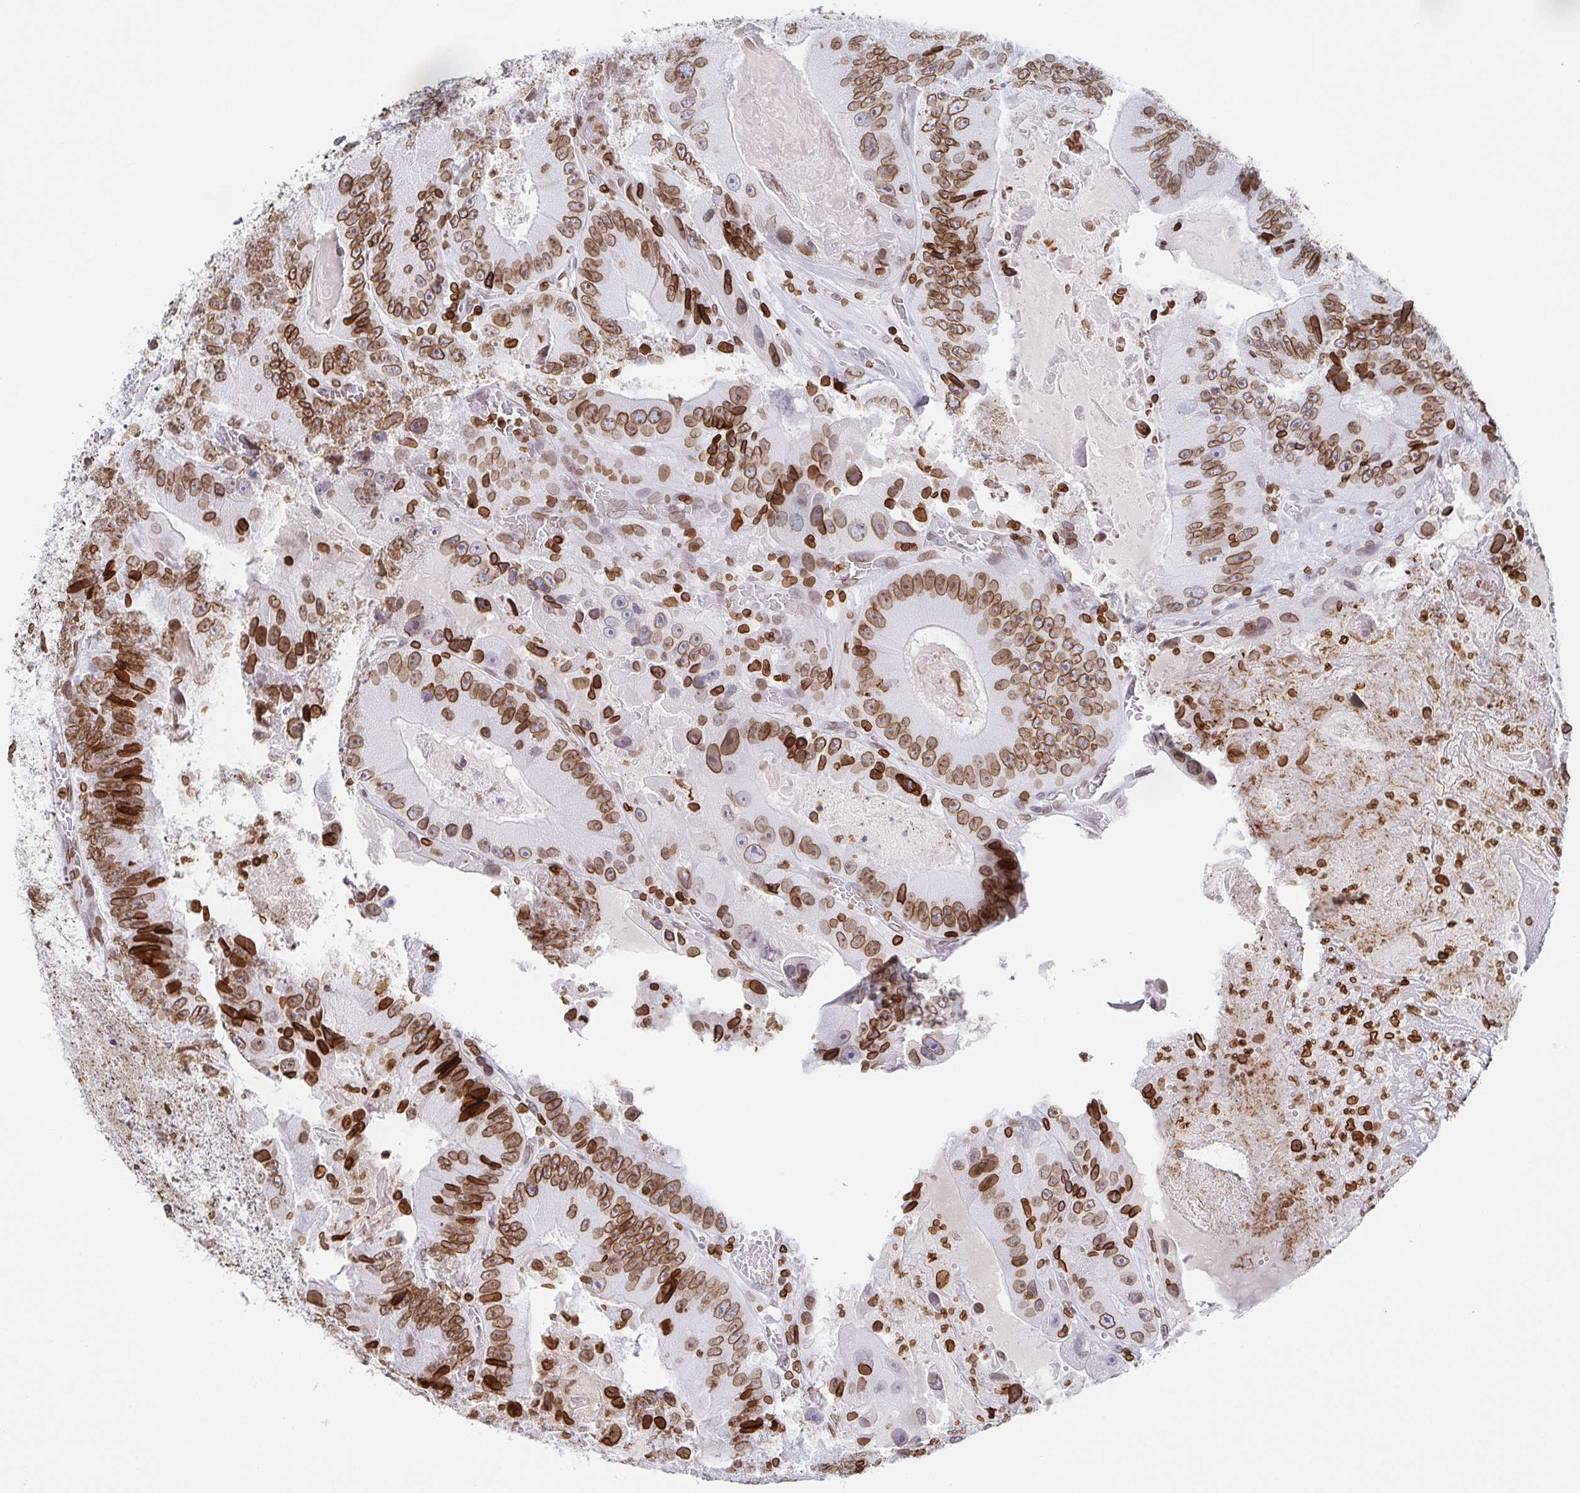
{"staining": {"intensity": "moderate", "quantity": ">75%", "location": "cytoplasmic/membranous,nuclear"}, "tissue": "colorectal cancer", "cell_type": "Tumor cells", "image_type": "cancer", "snomed": [{"axis": "morphology", "description": "Adenocarcinoma, NOS"}, {"axis": "topography", "description": "Colon"}], "caption": "Immunohistochemical staining of human colorectal cancer exhibits medium levels of moderate cytoplasmic/membranous and nuclear protein positivity in about >75% of tumor cells. The staining was performed using DAB (3,3'-diaminobenzidine), with brown indicating positive protein expression. Nuclei are stained blue with hematoxylin.", "gene": "BTBD7", "patient": {"sex": "female", "age": 86}}